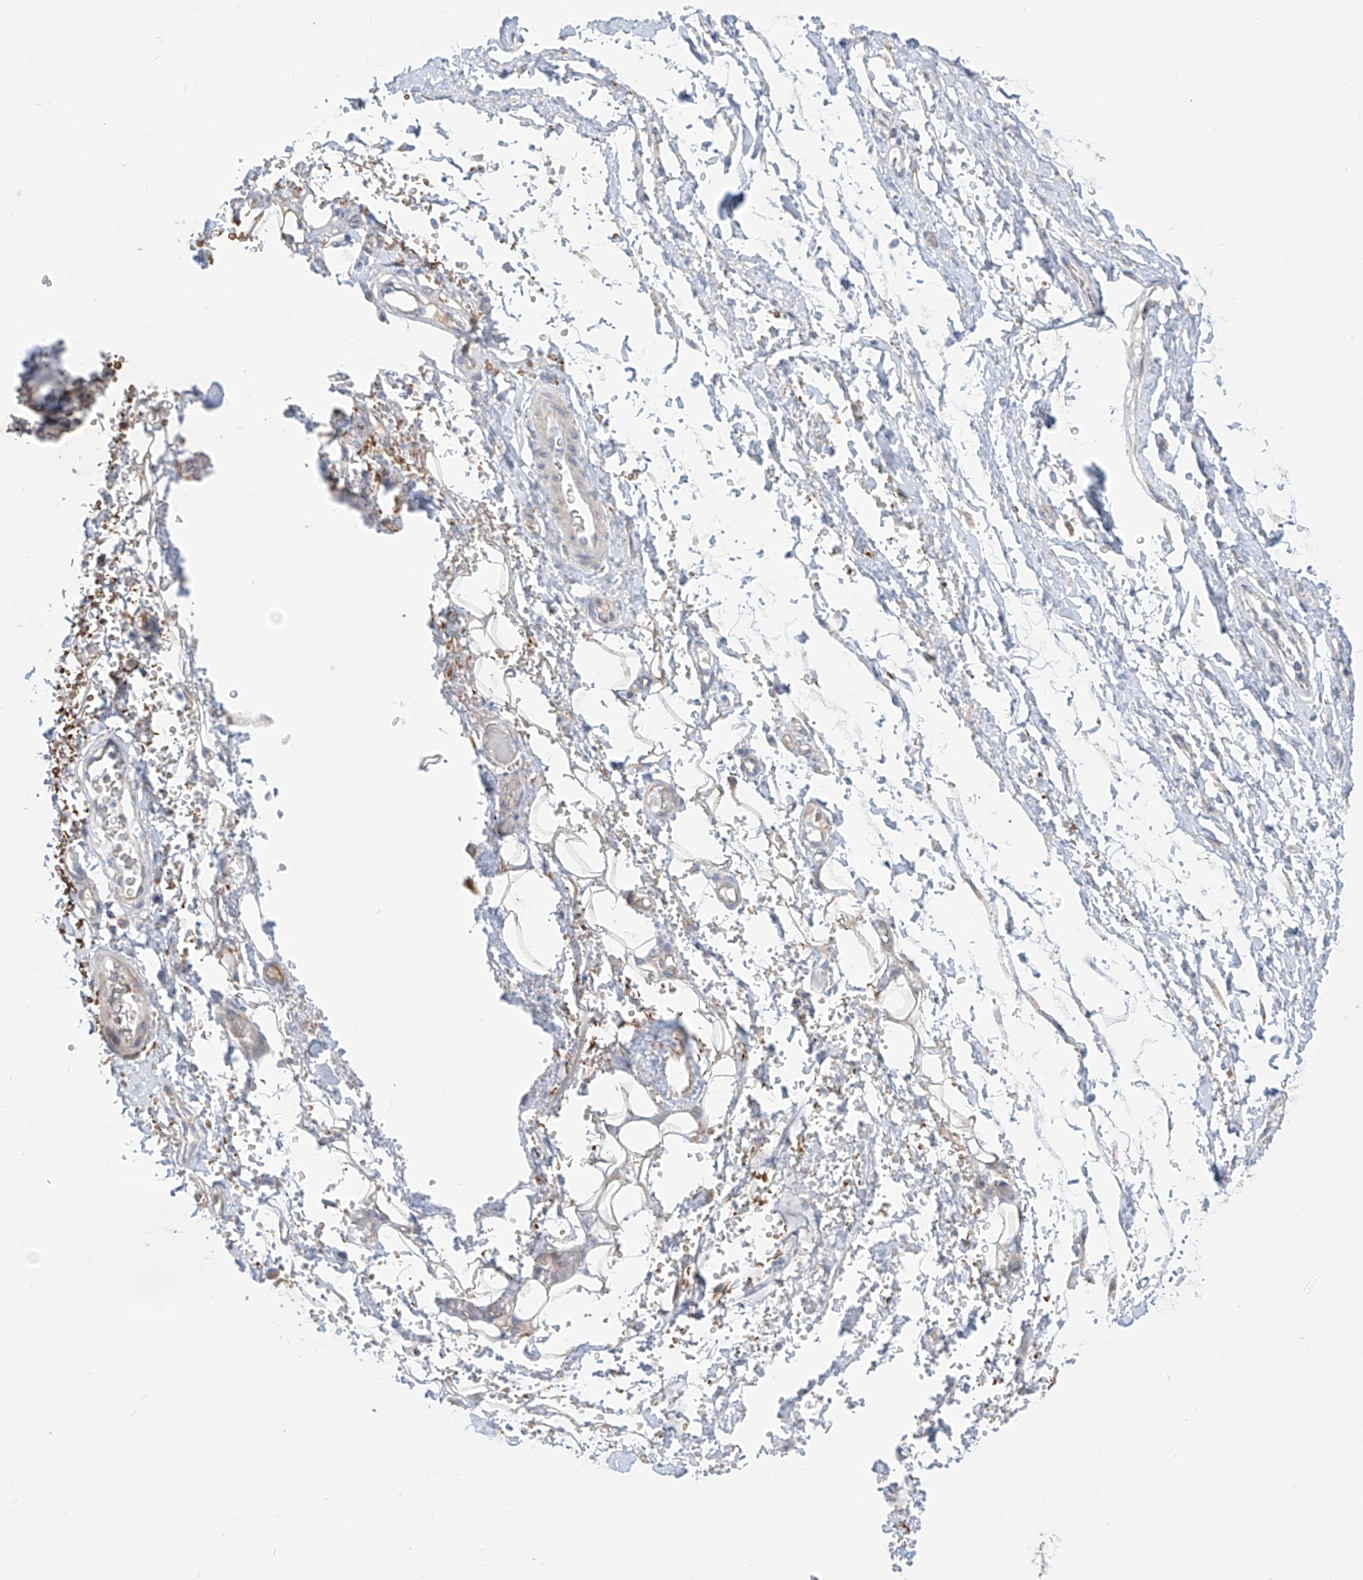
{"staining": {"intensity": "negative", "quantity": "none", "location": "none"}, "tissue": "adipose tissue", "cell_type": "Adipocytes", "image_type": "normal", "snomed": [{"axis": "morphology", "description": "Normal tissue, NOS"}, {"axis": "morphology", "description": "Adenocarcinoma, NOS"}, {"axis": "topography", "description": "Stomach, upper"}, {"axis": "topography", "description": "Peripheral nerve tissue"}], "caption": "Adipose tissue was stained to show a protein in brown. There is no significant expression in adipocytes.", "gene": "ARHGEF40", "patient": {"sex": "male", "age": 62}}